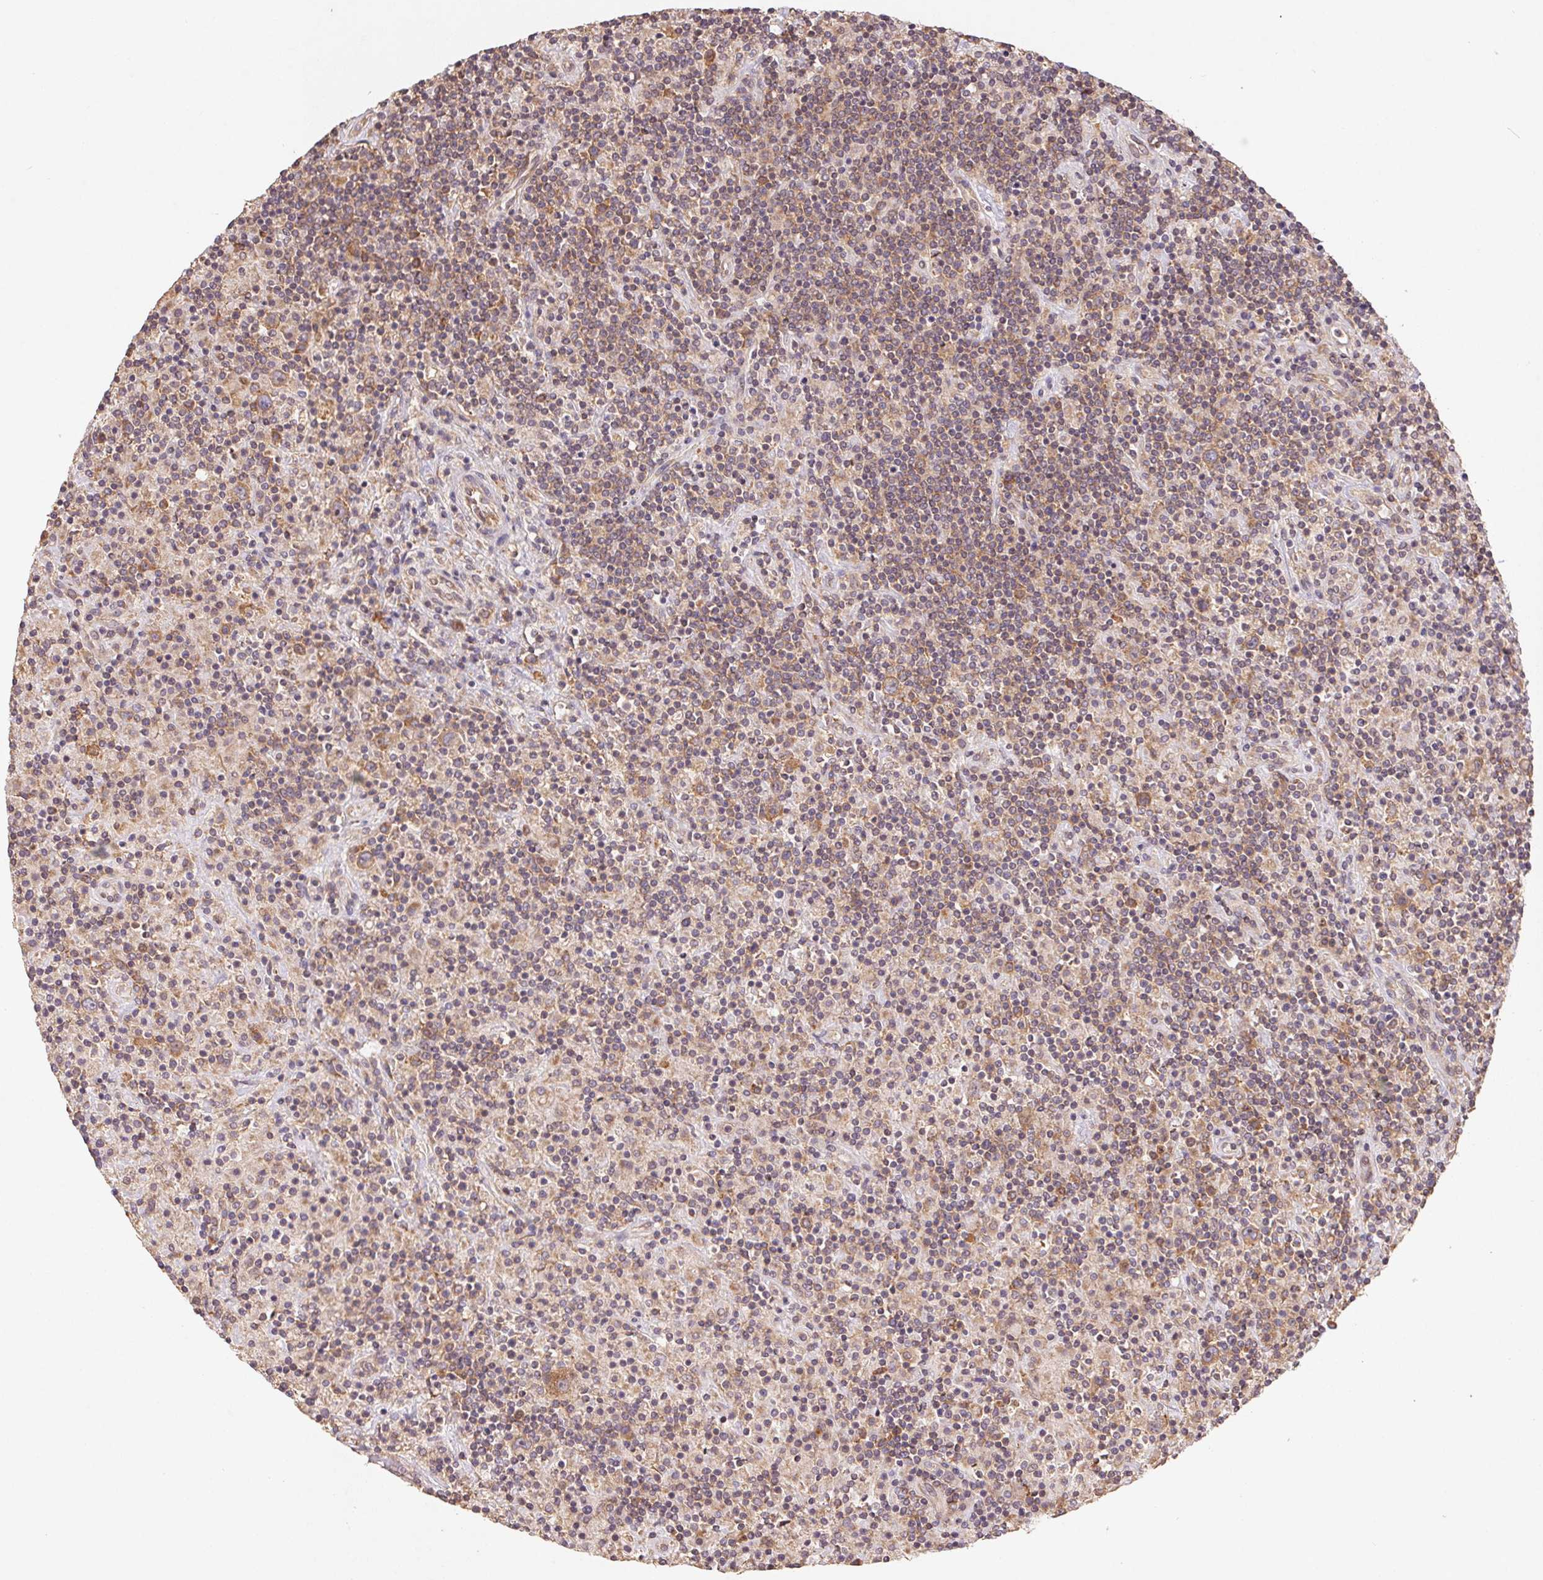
{"staining": {"intensity": "moderate", "quantity": ">75%", "location": "cytoplasmic/membranous"}, "tissue": "lymphoma", "cell_type": "Tumor cells", "image_type": "cancer", "snomed": [{"axis": "morphology", "description": "Hodgkin's disease, NOS"}, {"axis": "topography", "description": "Lymph node"}], "caption": "Hodgkin's disease stained for a protein reveals moderate cytoplasmic/membranous positivity in tumor cells. (DAB (3,3'-diaminobenzidine) = brown stain, brightfield microscopy at high magnification).", "gene": "RPL27A", "patient": {"sex": "male", "age": 70}}